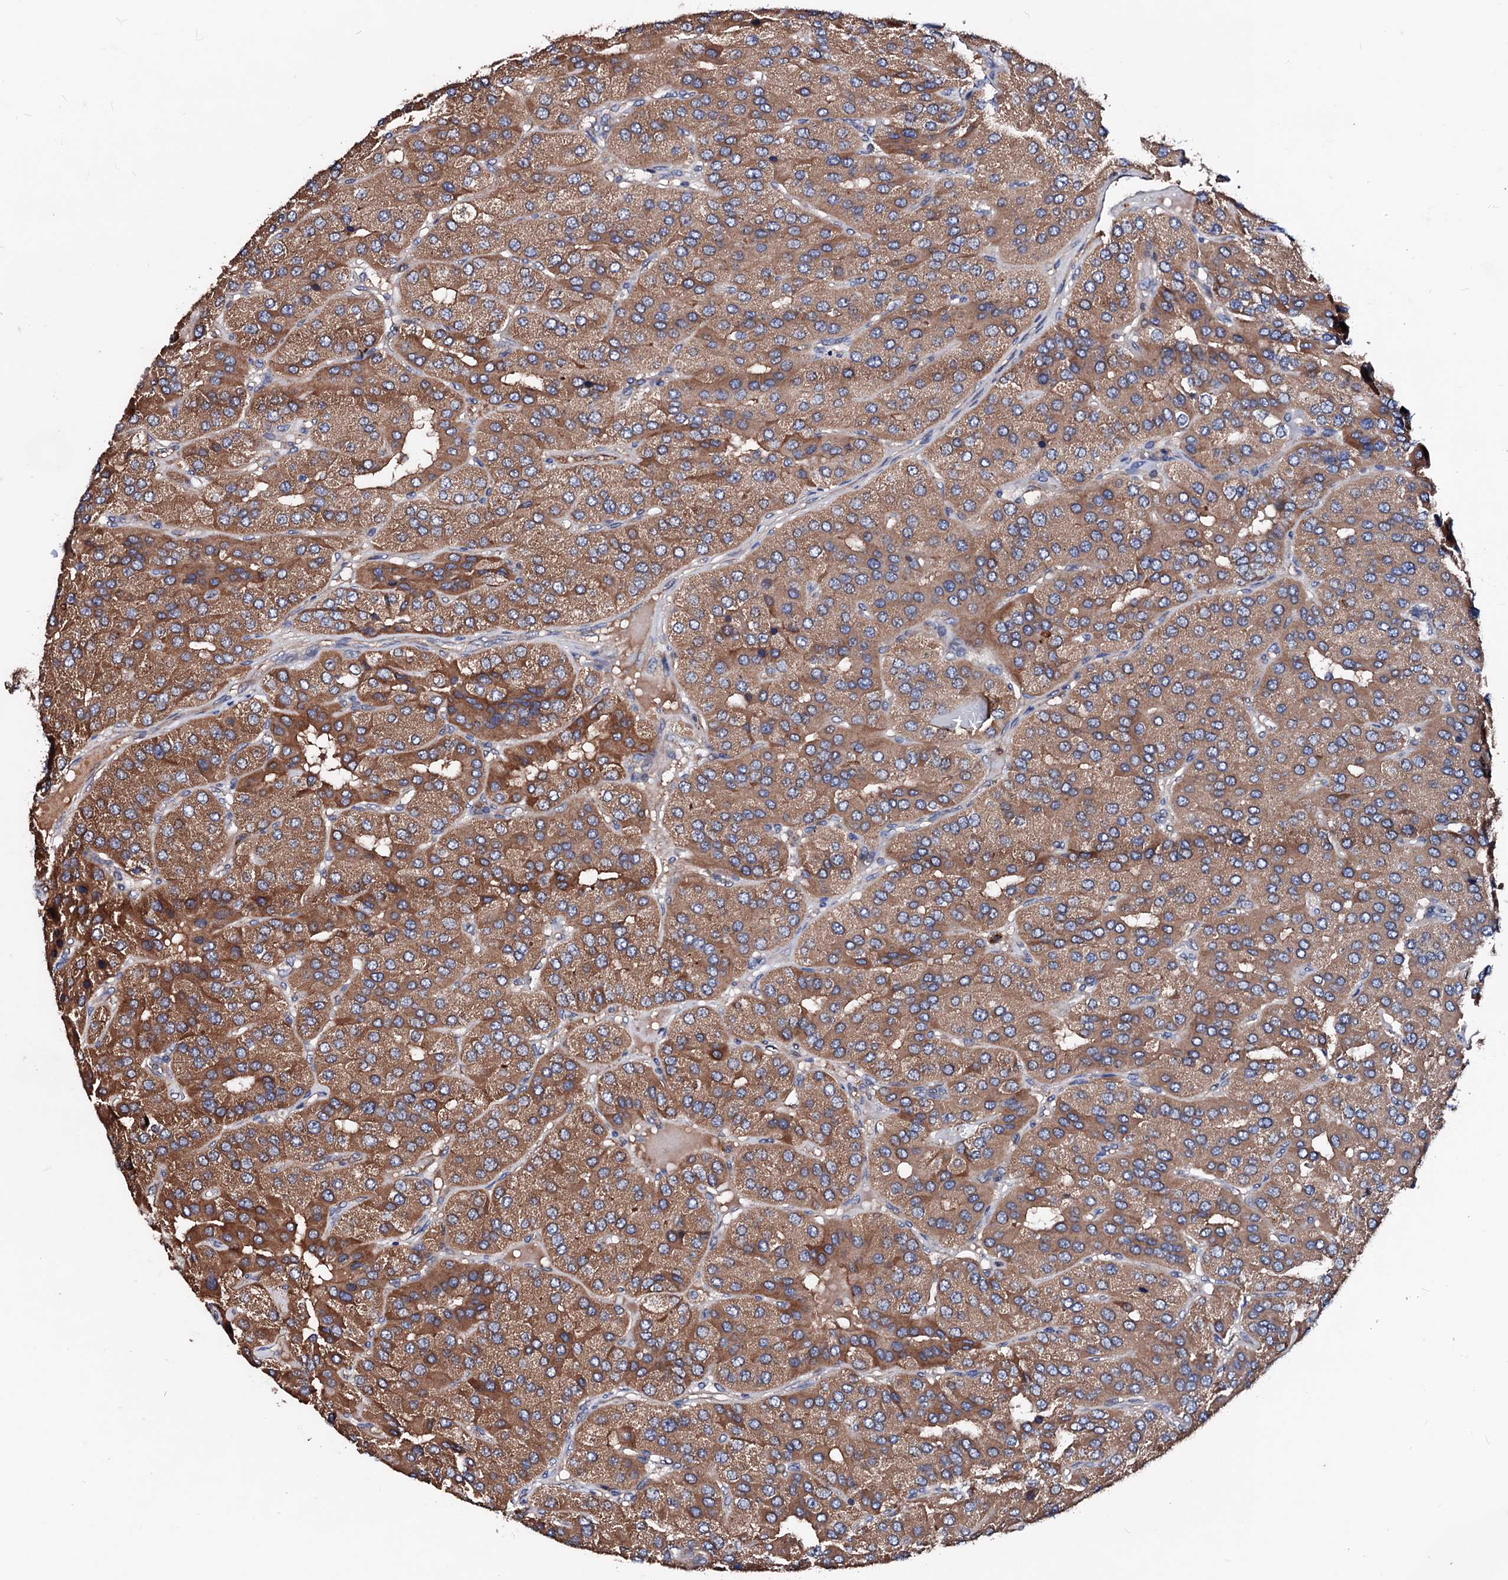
{"staining": {"intensity": "moderate", "quantity": ">75%", "location": "cytoplasmic/membranous"}, "tissue": "parathyroid gland", "cell_type": "Glandular cells", "image_type": "normal", "snomed": [{"axis": "morphology", "description": "Normal tissue, NOS"}, {"axis": "morphology", "description": "Adenoma, NOS"}, {"axis": "topography", "description": "Parathyroid gland"}], "caption": "Protein analysis of unremarkable parathyroid gland demonstrates moderate cytoplasmic/membranous positivity in approximately >75% of glandular cells.", "gene": "TBCEL", "patient": {"sex": "female", "age": 86}}